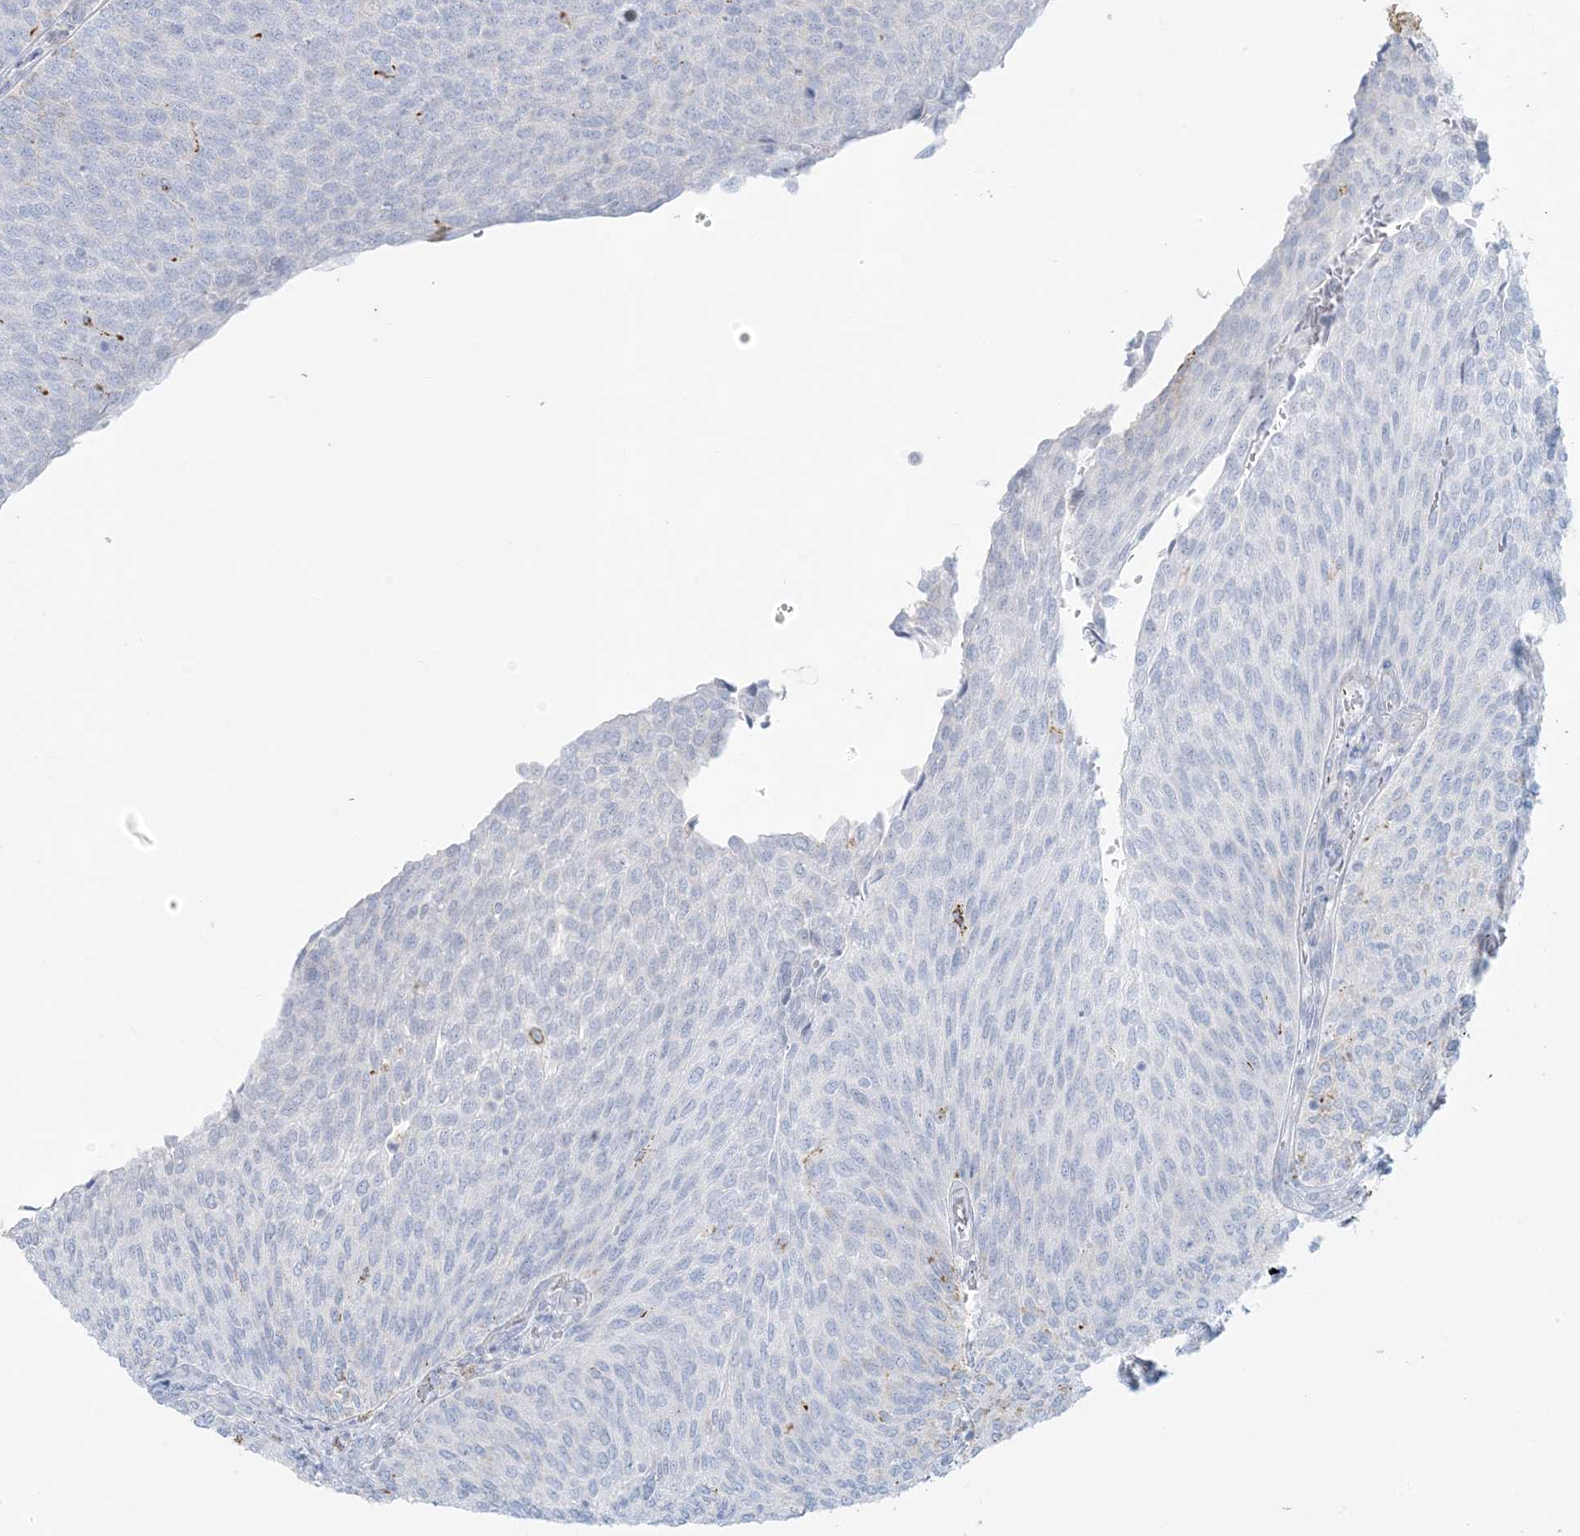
{"staining": {"intensity": "negative", "quantity": "none", "location": "none"}, "tissue": "urothelial cancer", "cell_type": "Tumor cells", "image_type": "cancer", "snomed": [{"axis": "morphology", "description": "Urothelial carcinoma, Low grade"}, {"axis": "topography", "description": "Urinary bladder"}], "caption": "Tumor cells show no significant protein expression in urothelial cancer. (Immunohistochemistry, brightfield microscopy, high magnification).", "gene": "ZDHHC4", "patient": {"sex": "female", "age": 79}}